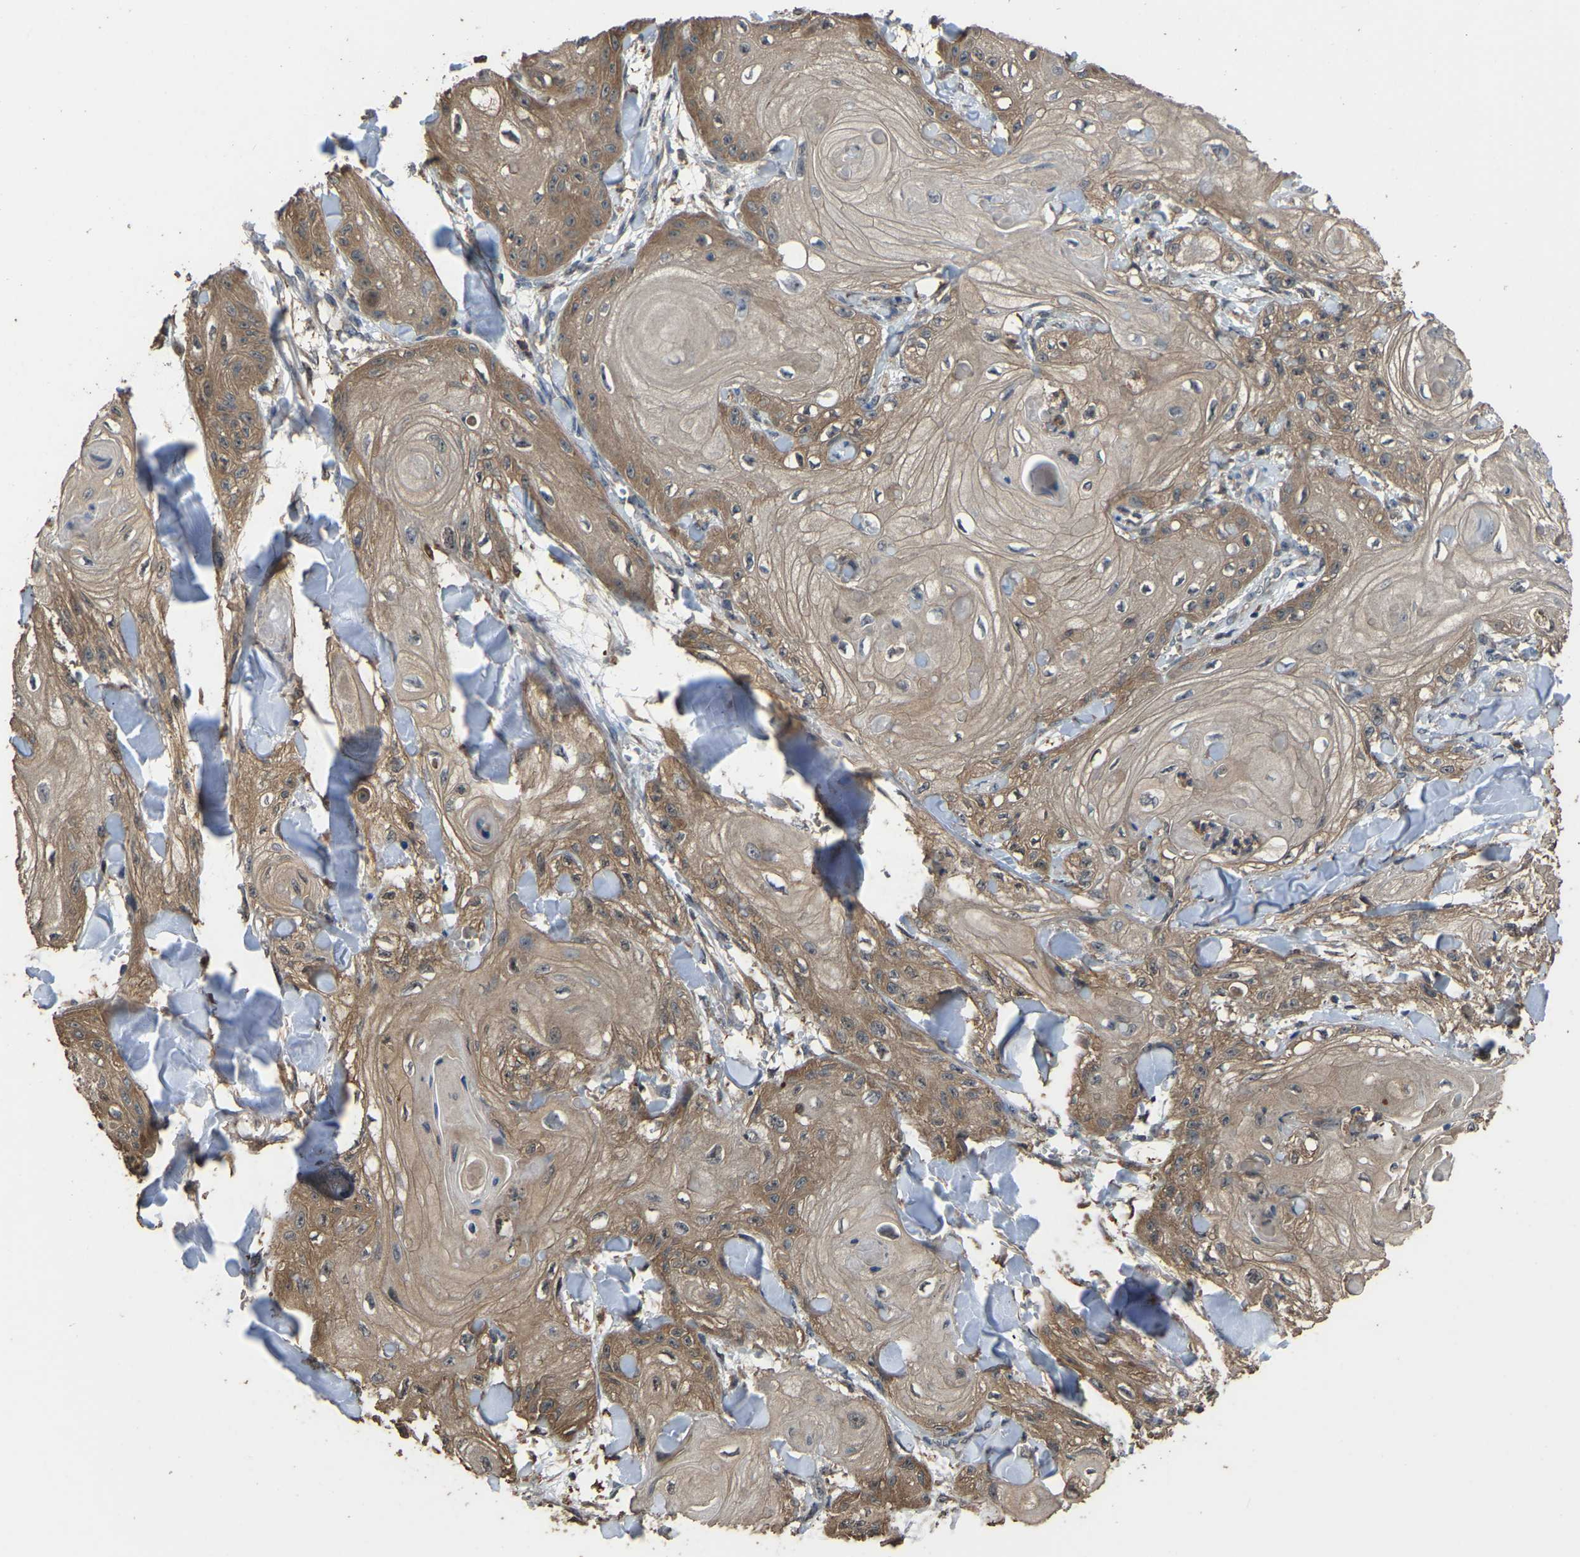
{"staining": {"intensity": "moderate", "quantity": "25%-75%", "location": "cytoplasmic/membranous"}, "tissue": "skin cancer", "cell_type": "Tumor cells", "image_type": "cancer", "snomed": [{"axis": "morphology", "description": "Squamous cell carcinoma, NOS"}, {"axis": "topography", "description": "Skin"}], "caption": "A histopathology image showing moderate cytoplasmic/membranous staining in approximately 25%-75% of tumor cells in skin squamous cell carcinoma, as visualized by brown immunohistochemical staining.", "gene": "FHIT", "patient": {"sex": "male", "age": 74}}